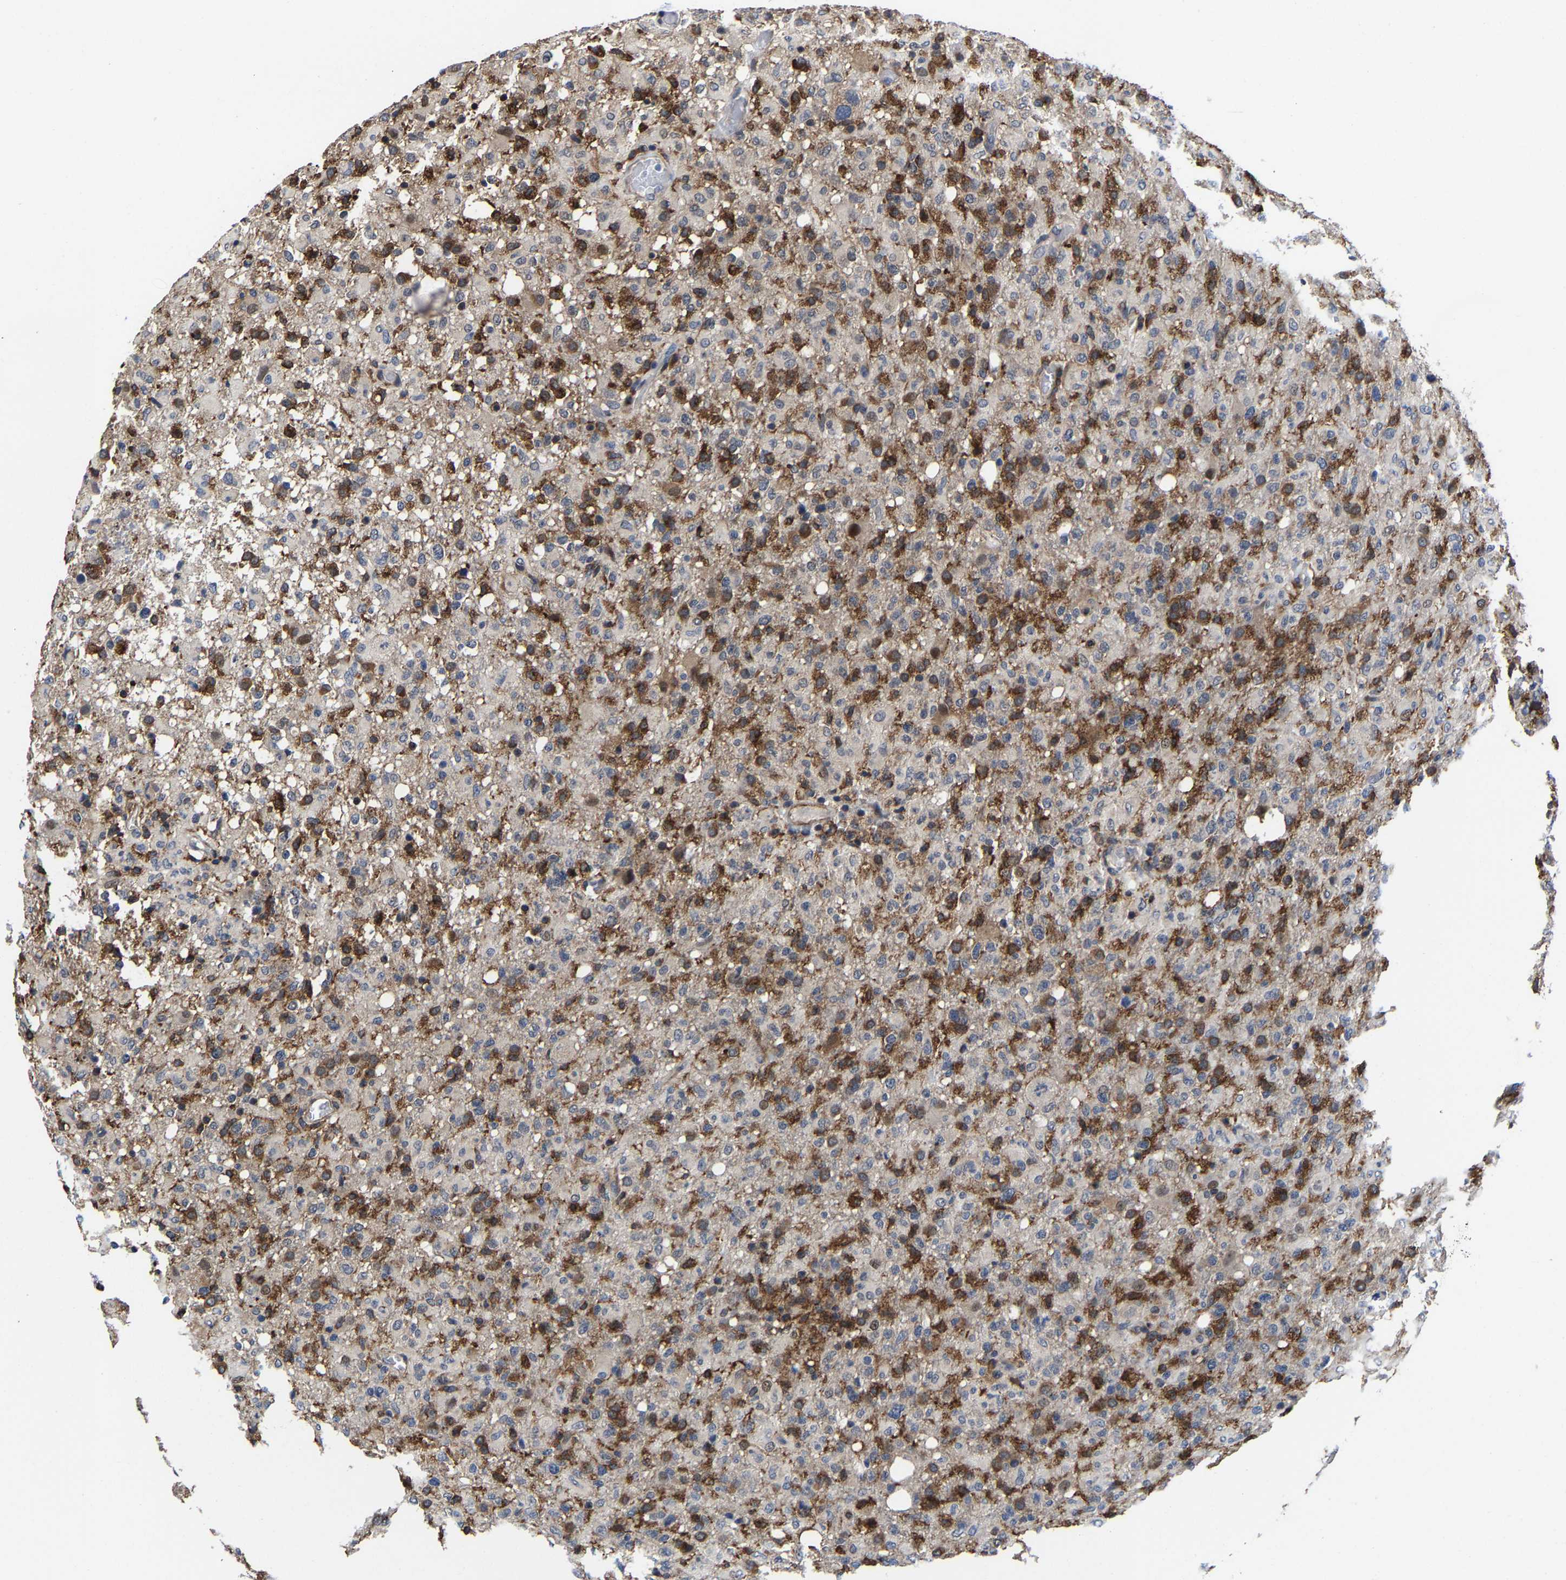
{"staining": {"intensity": "moderate", "quantity": "25%-75%", "location": "cytoplasmic/membranous"}, "tissue": "glioma", "cell_type": "Tumor cells", "image_type": "cancer", "snomed": [{"axis": "morphology", "description": "Glioma, malignant, High grade"}, {"axis": "topography", "description": "Brain"}], "caption": "This photomicrograph demonstrates IHC staining of glioma, with medium moderate cytoplasmic/membranous positivity in approximately 25%-75% of tumor cells.", "gene": "PFKFB3", "patient": {"sex": "female", "age": 57}}